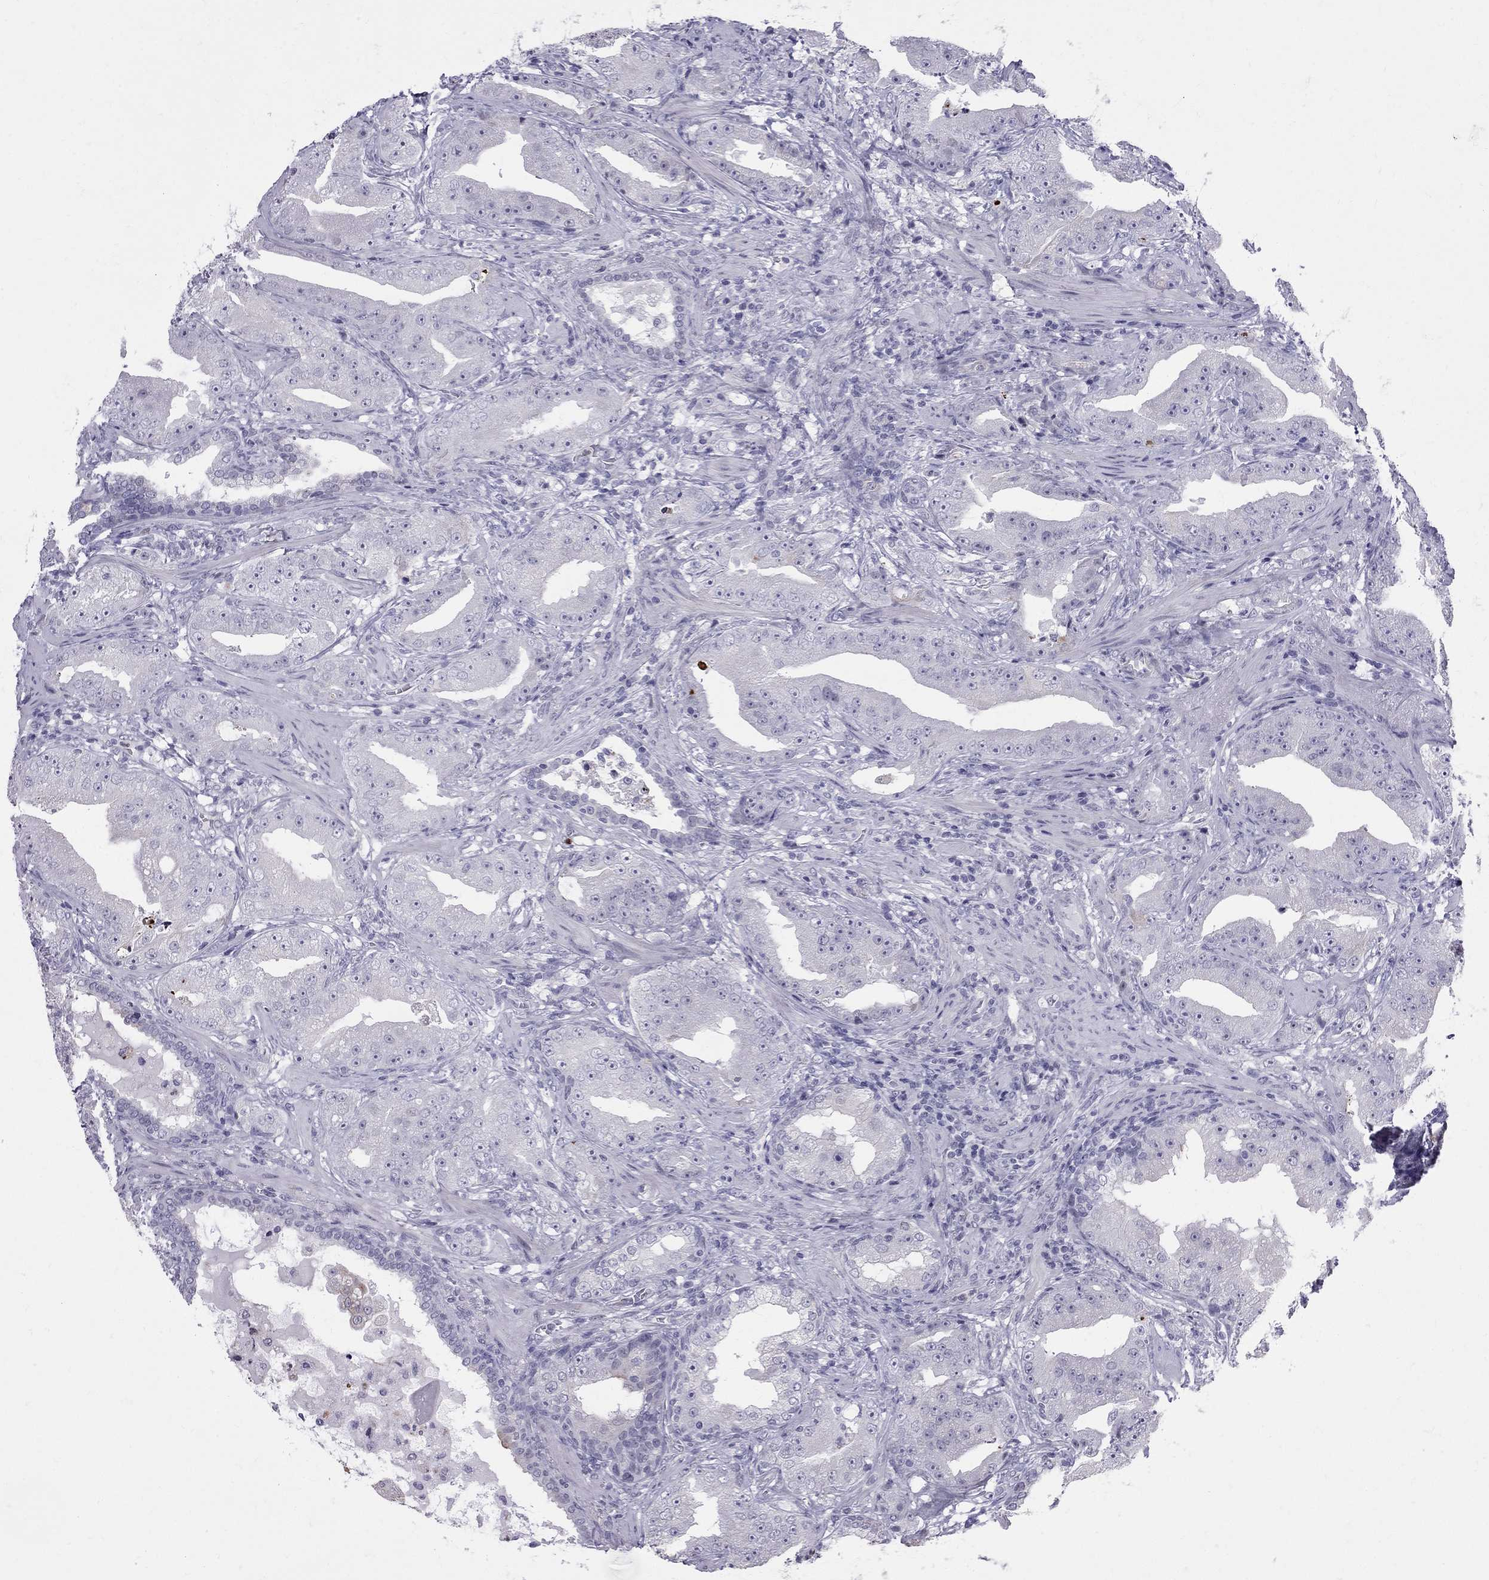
{"staining": {"intensity": "weak", "quantity": "<25%", "location": "cytoplasmic/membranous"}, "tissue": "prostate cancer", "cell_type": "Tumor cells", "image_type": "cancer", "snomed": [{"axis": "morphology", "description": "Adenocarcinoma, Low grade"}, {"axis": "topography", "description": "Prostate"}], "caption": "Prostate cancer was stained to show a protein in brown. There is no significant staining in tumor cells. (DAB (3,3'-diaminobenzidine) immunohistochemistry with hematoxylin counter stain).", "gene": "MUC15", "patient": {"sex": "male", "age": 62}}